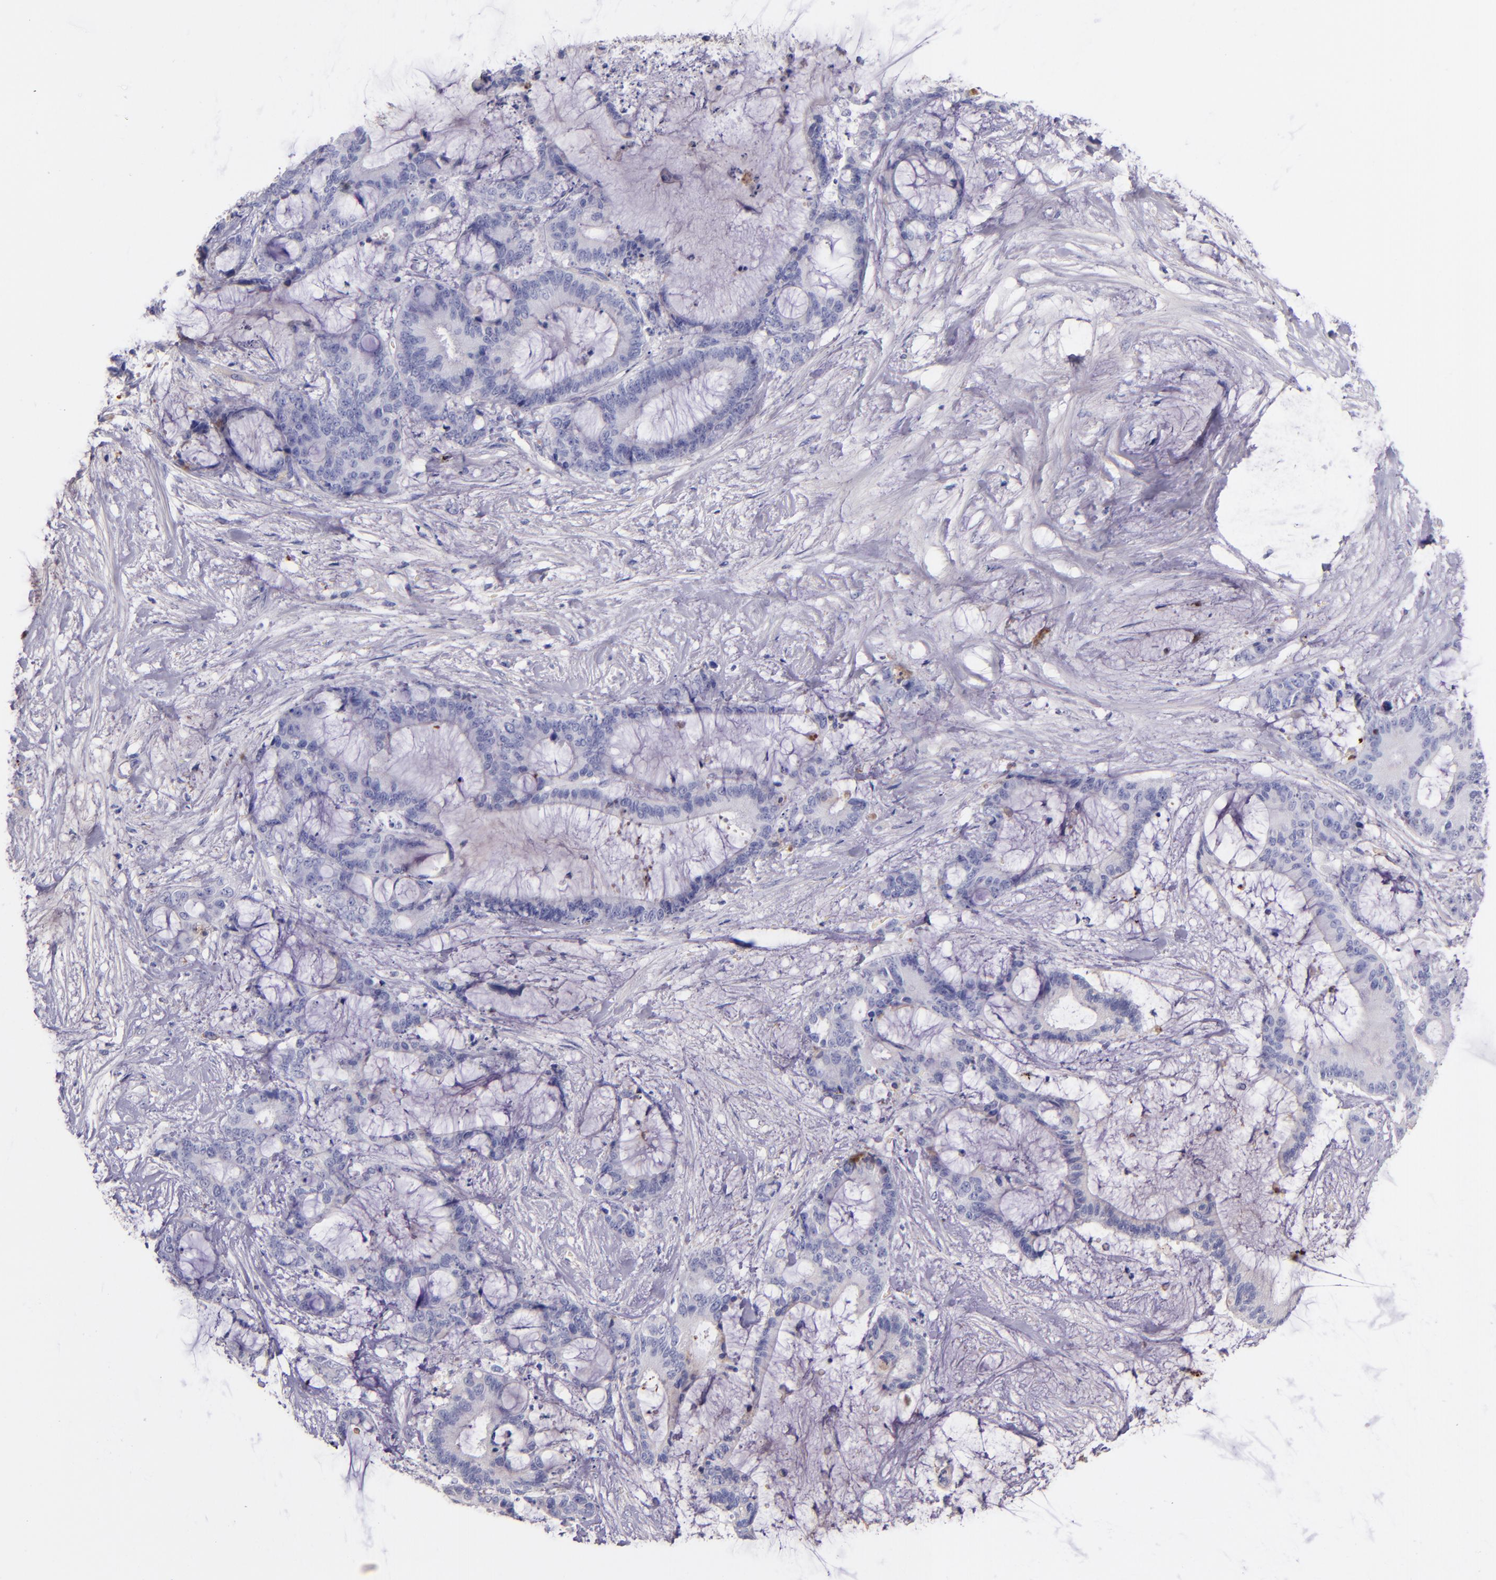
{"staining": {"intensity": "negative", "quantity": "none", "location": "none"}, "tissue": "liver cancer", "cell_type": "Tumor cells", "image_type": "cancer", "snomed": [{"axis": "morphology", "description": "Cholangiocarcinoma"}, {"axis": "topography", "description": "Liver"}], "caption": "Image shows no protein positivity in tumor cells of liver cancer tissue.", "gene": "KNG1", "patient": {"sex": "female", "age": 73}}